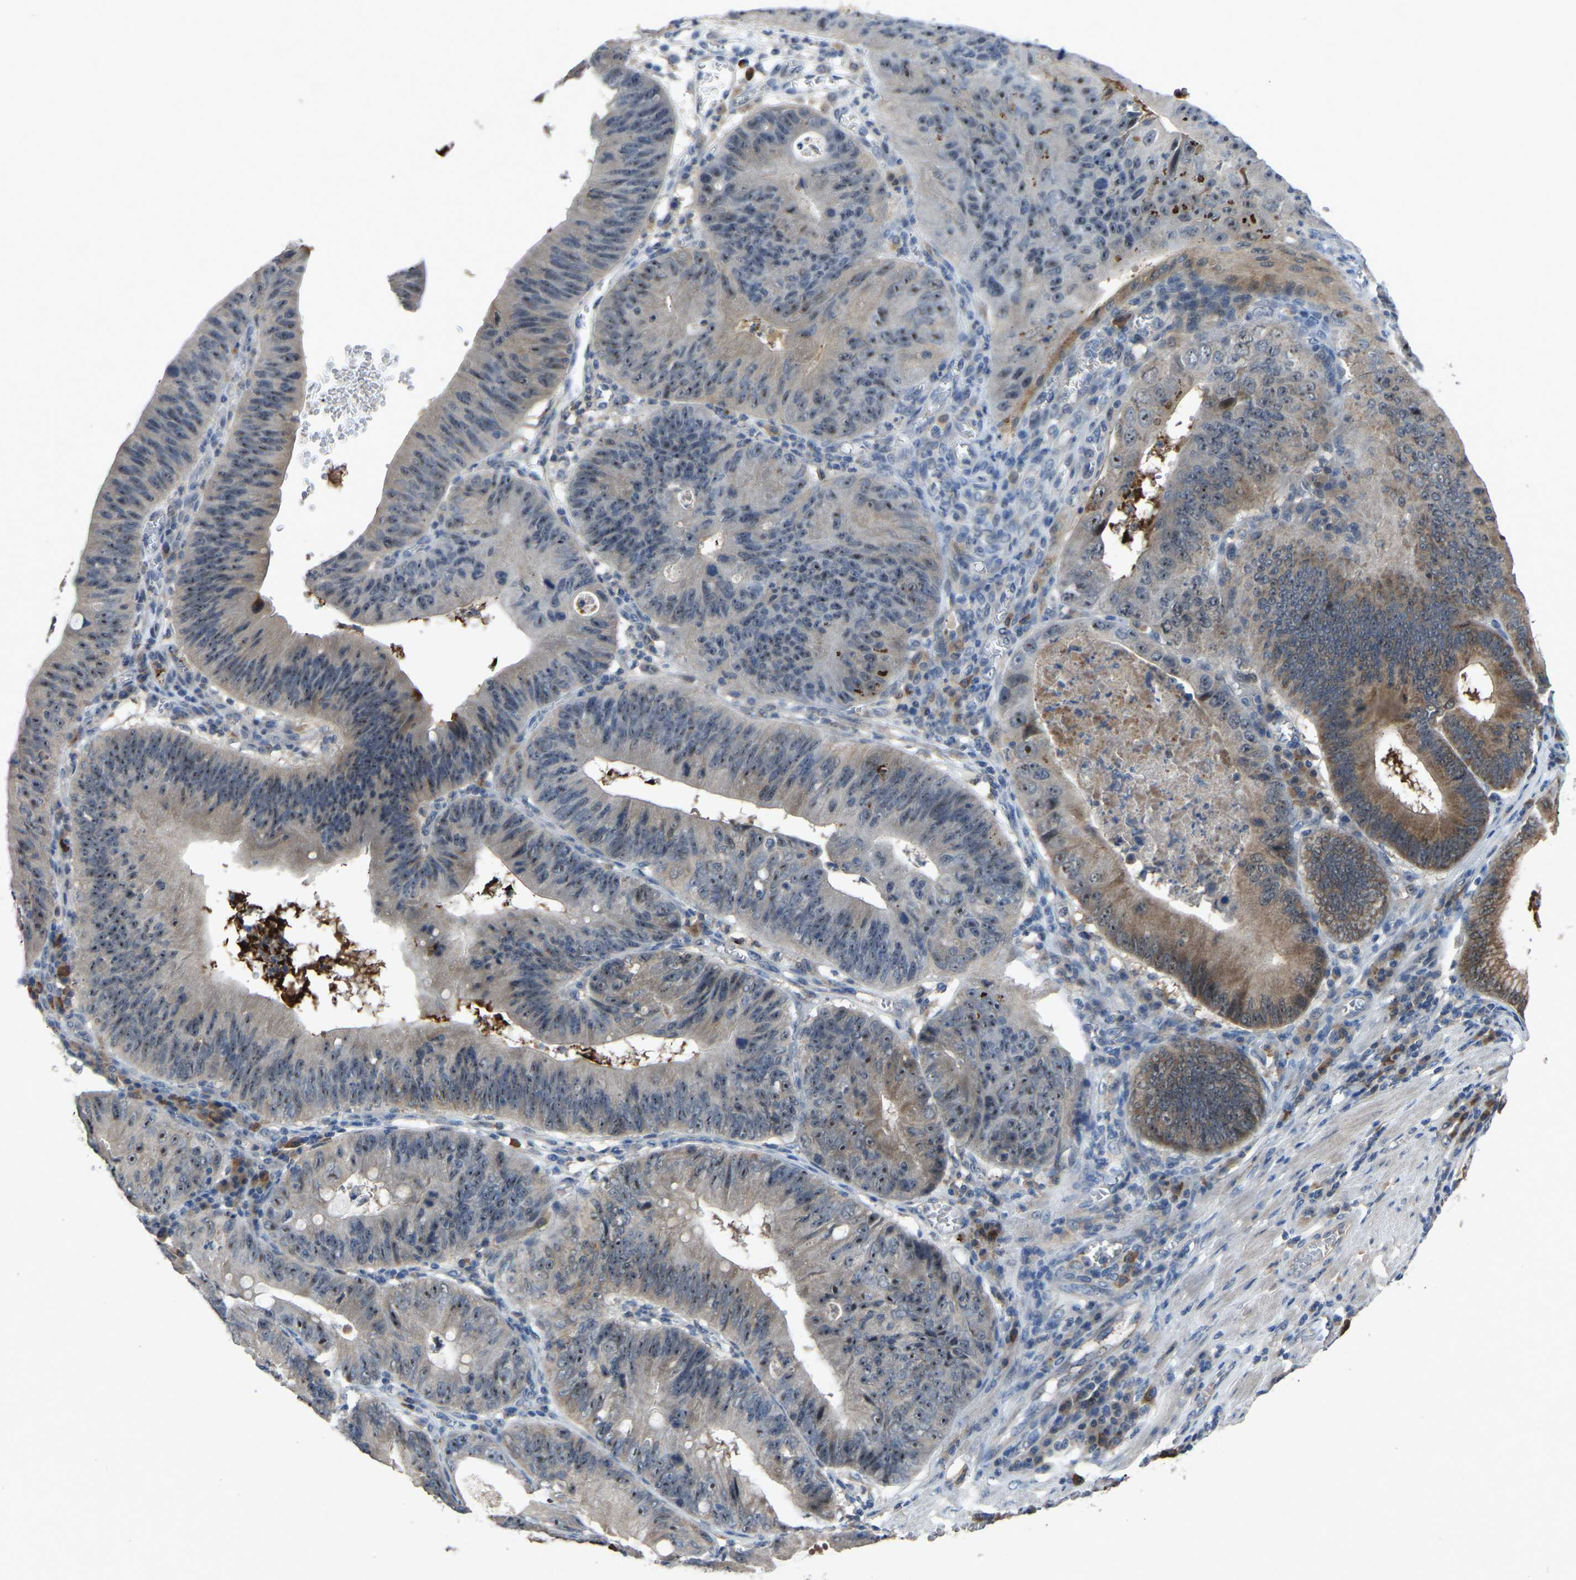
{"staining": {"intensity": "moderate", "quantity": "25%-75%", "location": "cytoplasmic/membranous"}, "tissue": "stomach cancer", "cell_type": "Tumor cells", "image_type": "cancer", "snomed": [{"axis": "morphology", "description": "Adenocarcinoma, NOS"}, {"axis": "topography", "description": "Stomach"}], "caption": "Brown immunohistochemical staining in adenocarcinoma (stomach) shows moderate cytoplasmic/membranous staining in about 25%-75% of tumor cells.", "gene": "FHIT", "patient": {"sex": "male", "age": 59}}